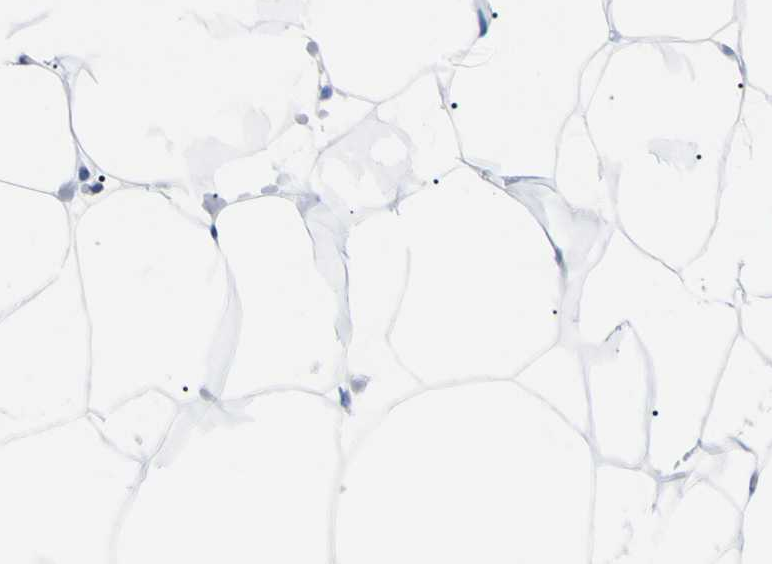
{"staining": {"intensity": "negative", "quantity": "none", "location": "none"}, "tissue": "adipose tissue", "cell_type": "Adipocytes", "image_type": "normal", "snomed": [{"axis": "morphology", "description": "Normal tissue, NOS"}, {"axis": "topography", "description": "Breast"}, {"axis": "topography", "description": "Adipose tissue"}], "caption": "Immunohistochemistry (IHC) histopathology image of normal adipose tissue stained for a protein (brown), which reveals no expression in adipocytes. (DAB (3,3'-diaminobenzidine) IHC visualized using brightfield microscopy, high magnification).", "gene": "PNKD", "patient": {"sex": "female", "age": 25}}